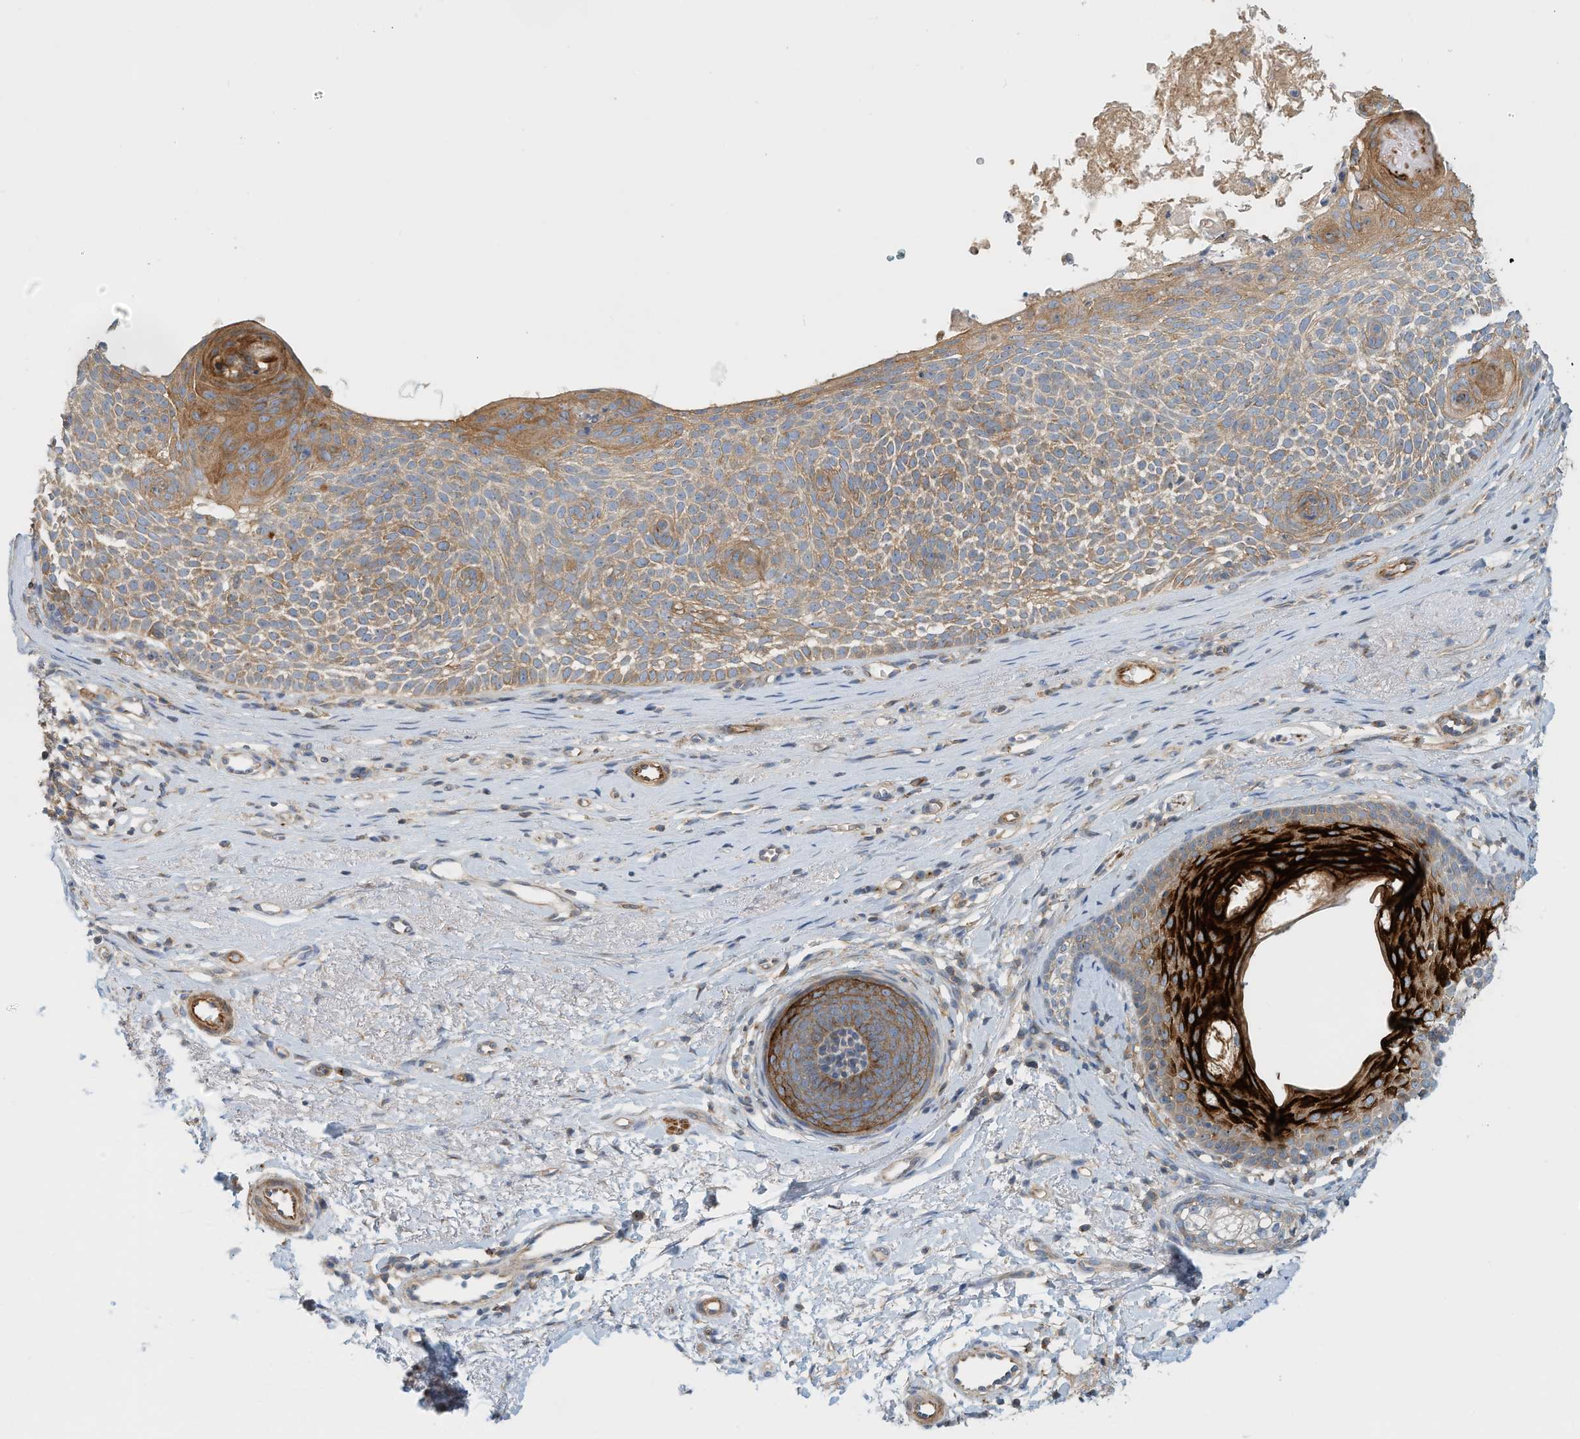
{"staining": {"intensity": "moderate", "quantity": "25%-75%", "location": "cytoplasmic/membranous"}, "tissue": "skin cancer", "cell_type": "Tumor cells", "image_type": "cancer", "snomed": [{"axis": "morphology", "description": "Basal cell carcinoma"}, {"axis": "topography", "description": "Skin"}], "caption": "Immunohistochemical staining of skin cancer displays medium levels of moderate cytoplasmic/membranous protein positivity in about 25%-75% of tumor cells.", "gene": "MICAL1", "patient": {"sex": "female", "age": 81}}